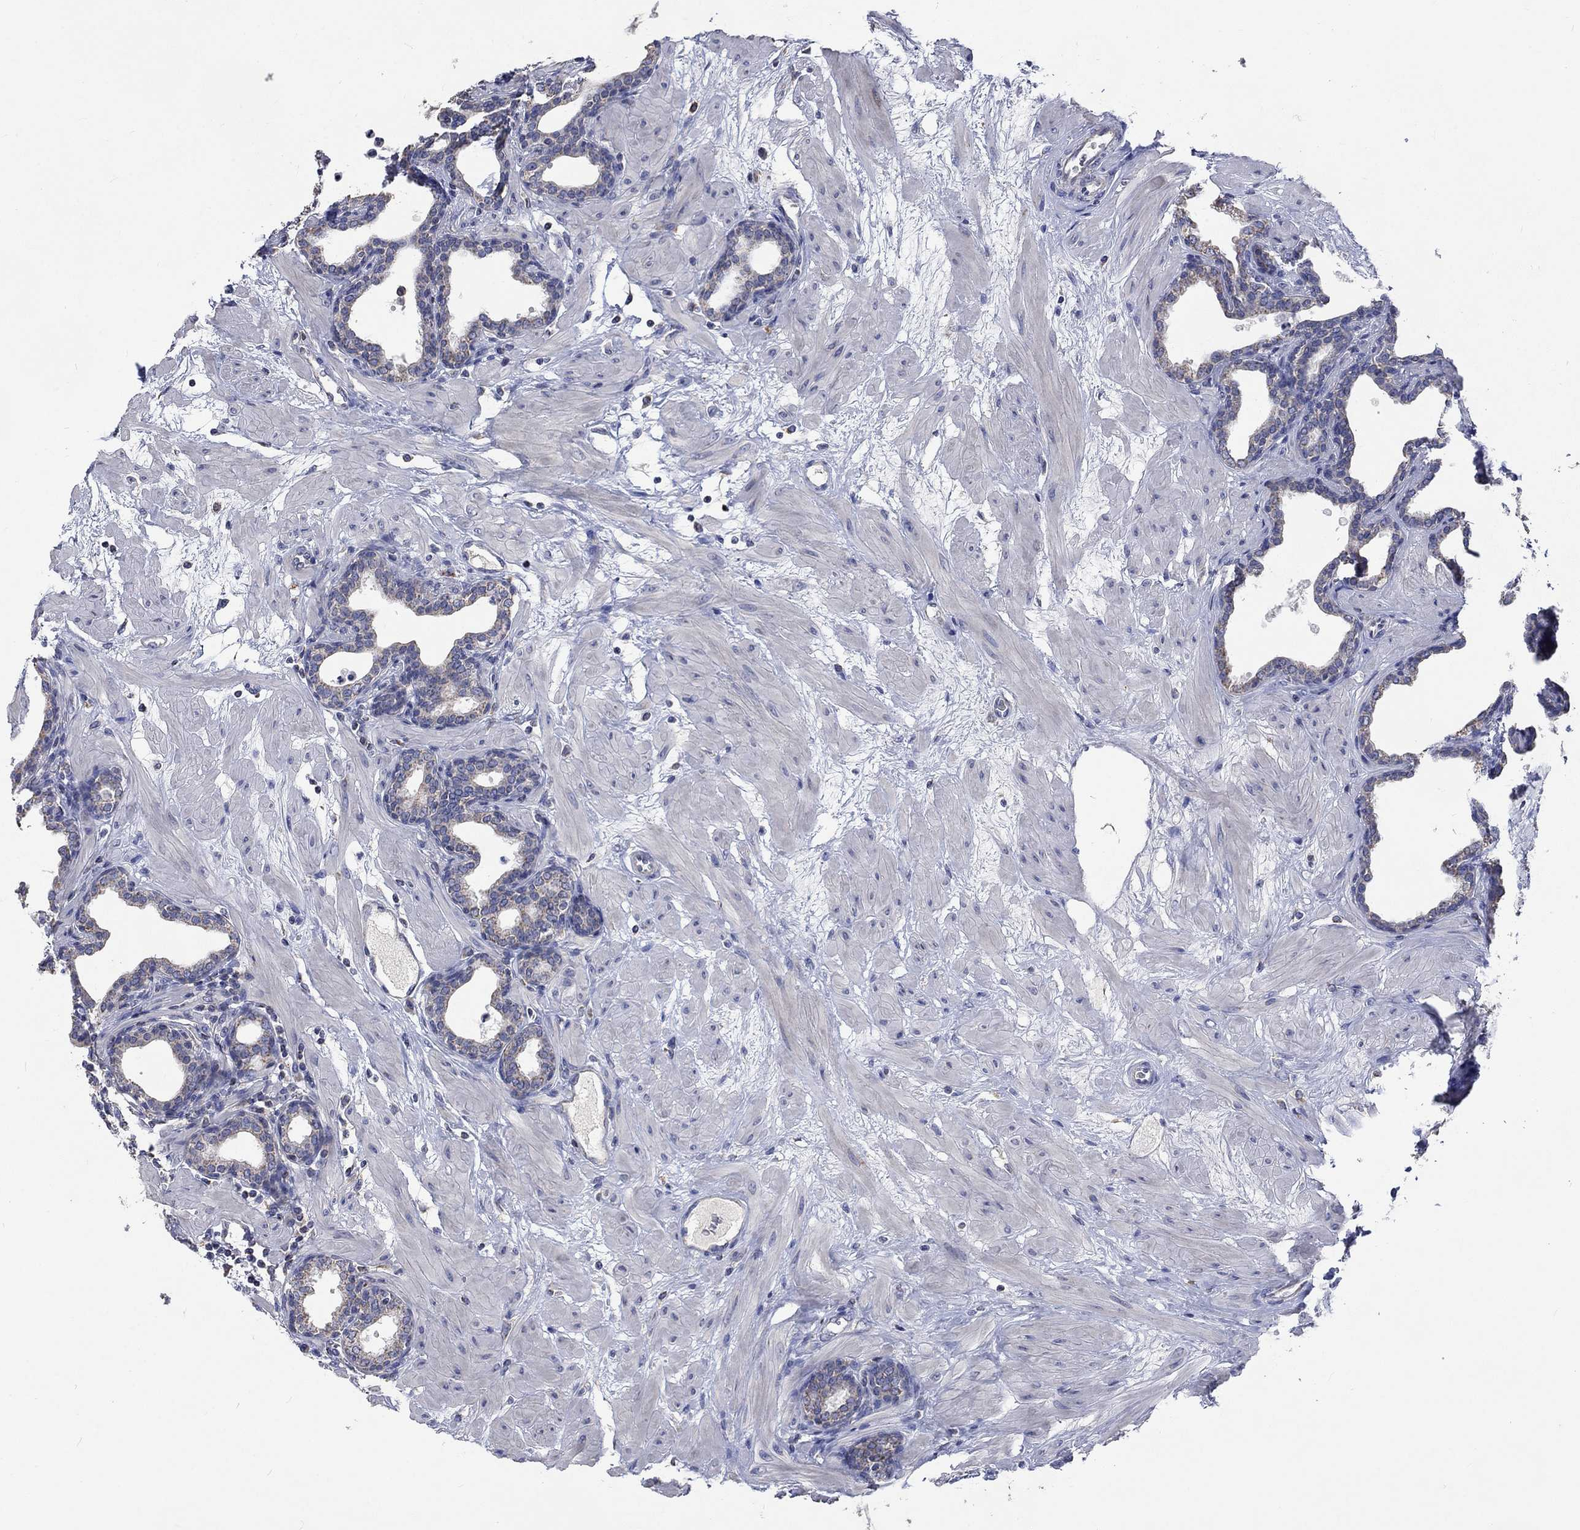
{"staining": {"intensity": "negative", "quantity": "none", "location": "none"}, "tissue": "prostate", "cell_type": "Glandular cells", "image_type": "normal", "snomed": [{"axis": "morphology", "description": "Normal tissue, NOS"}, {"axis": "topography", "description": "Prostate"}], "caption": "IHC of normal human prostate shows no staining in glandular cells.", "gene": "UGT8", "patient": {"sex": "male", "age": 37}}